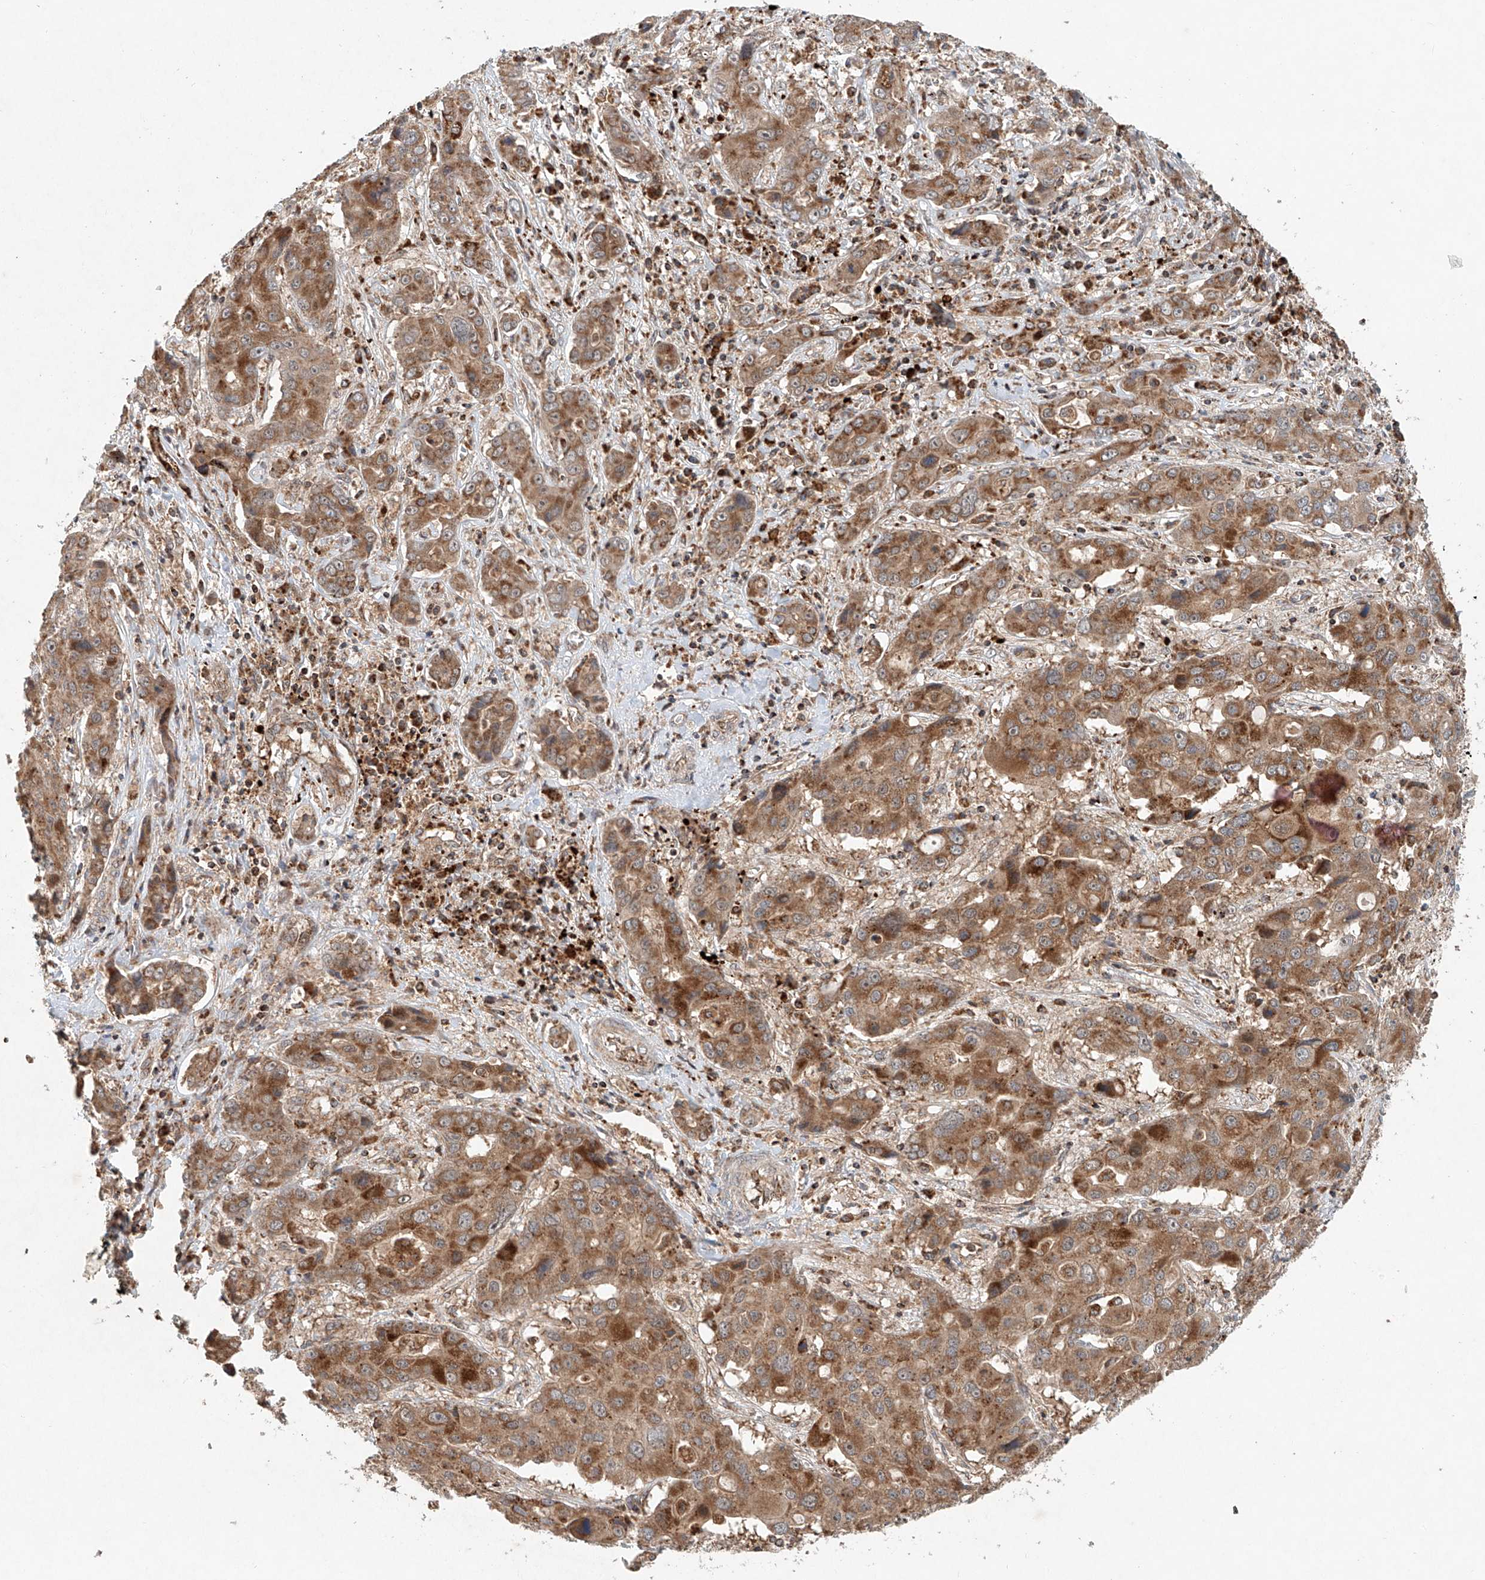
{"staining": {"intensity": "moderate", "quantity": ">75%", "location": "cytoplasmic/membranous"}, "tissue": "liver cancer", "cell_type": "Tumor cells", "image_type": "cancer", "snomed": [{"axis": "morphology", "description": "Cholangiocarcinoma"}, {"axis": "topography", "description": "Liver"}], "caption": "Moderate cytoplasmic/membranous protein staining is appreciated in approximately >75% of tumor cells in cholangiocarcinoma (liver).", "gene": "DCAF11", "patient": {"sex": "male", "age": 67}}